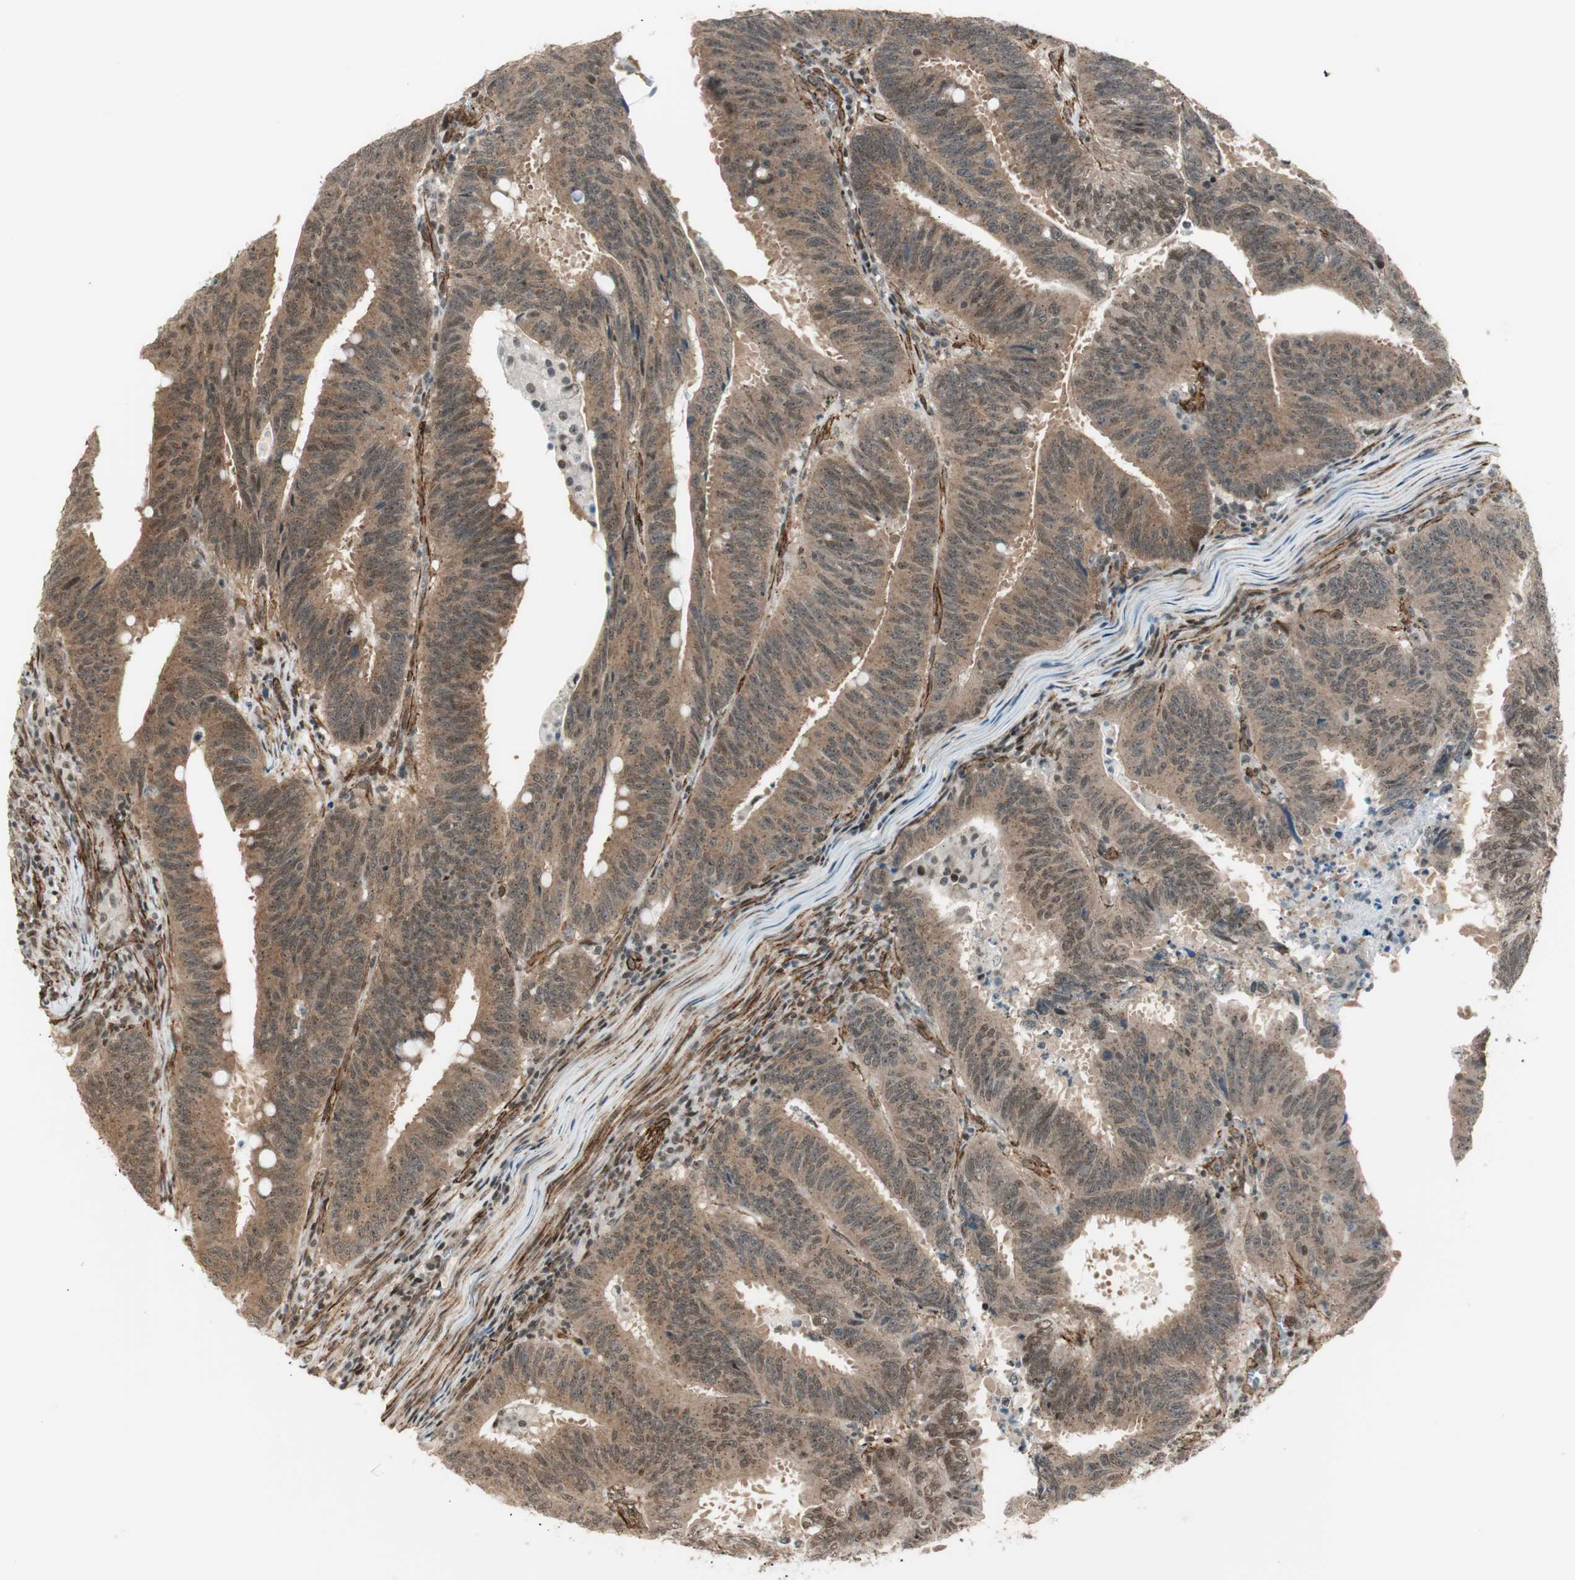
{"staining": {"intensity": "moderate", "quantity": ">75%", "location": "cytoplasmic/membranous"}, "tissue": "colorectal cancer", "cell_type": "Tumor cells", "image_type": "cancer", "snomed": [{"axis": "morphology", "description": "Adenocarcinoma, NOS"}, {"axis": "topography", "description": "Colon"}], "caption": "Protein expression analysis of colorectal cancer (adenocarcinoma) displays moderate cytoplasmic/membranous staining in about >75% of tumor cells. (brown staining indicates protein expression, while blue staining denotes nuclei).", "gene": "CDK19", "patient": {"sex": "male", "age": 45}}